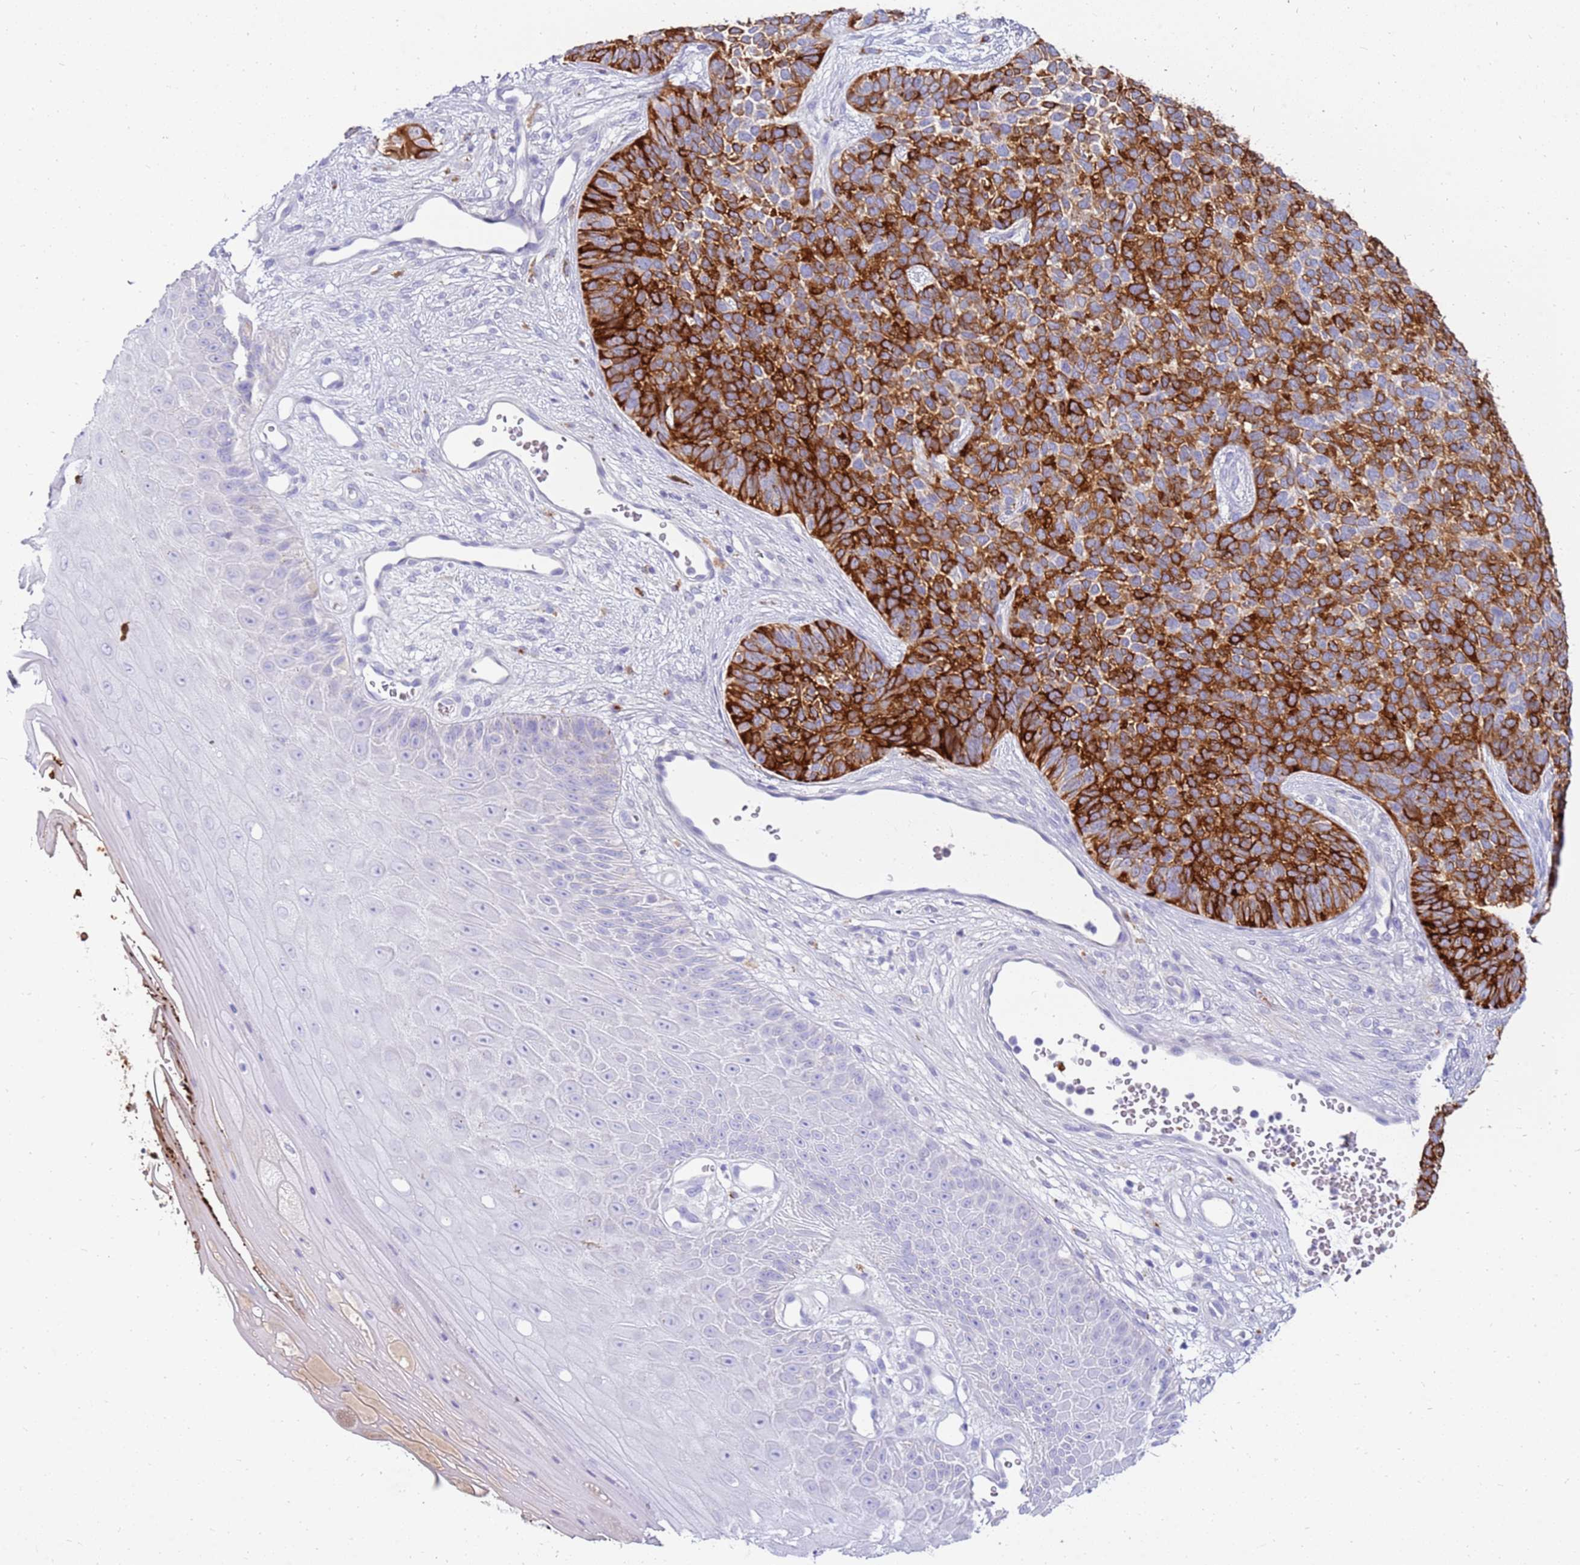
{"staining": {"intensity": "strong", "quantity": ">75%", "location": "cytoplasmic/membranous"}, "tissue": "skin cancer", "cell_type": "Tumor cells", "image_type": "cancer", "snomed": [{"axis": "morphology", "description": "Basal cell carcinoma"}, {"axis": "topography", "description": "Skin"}], "caption": "IHC of basal cell carcinoma (skin) demonstrates high levels of strong cytoplasmic/membranous staining in approximately >75% of tumor cells.", "gene": "EVPLL", "patient": {"sex": "female", "age": 84}}